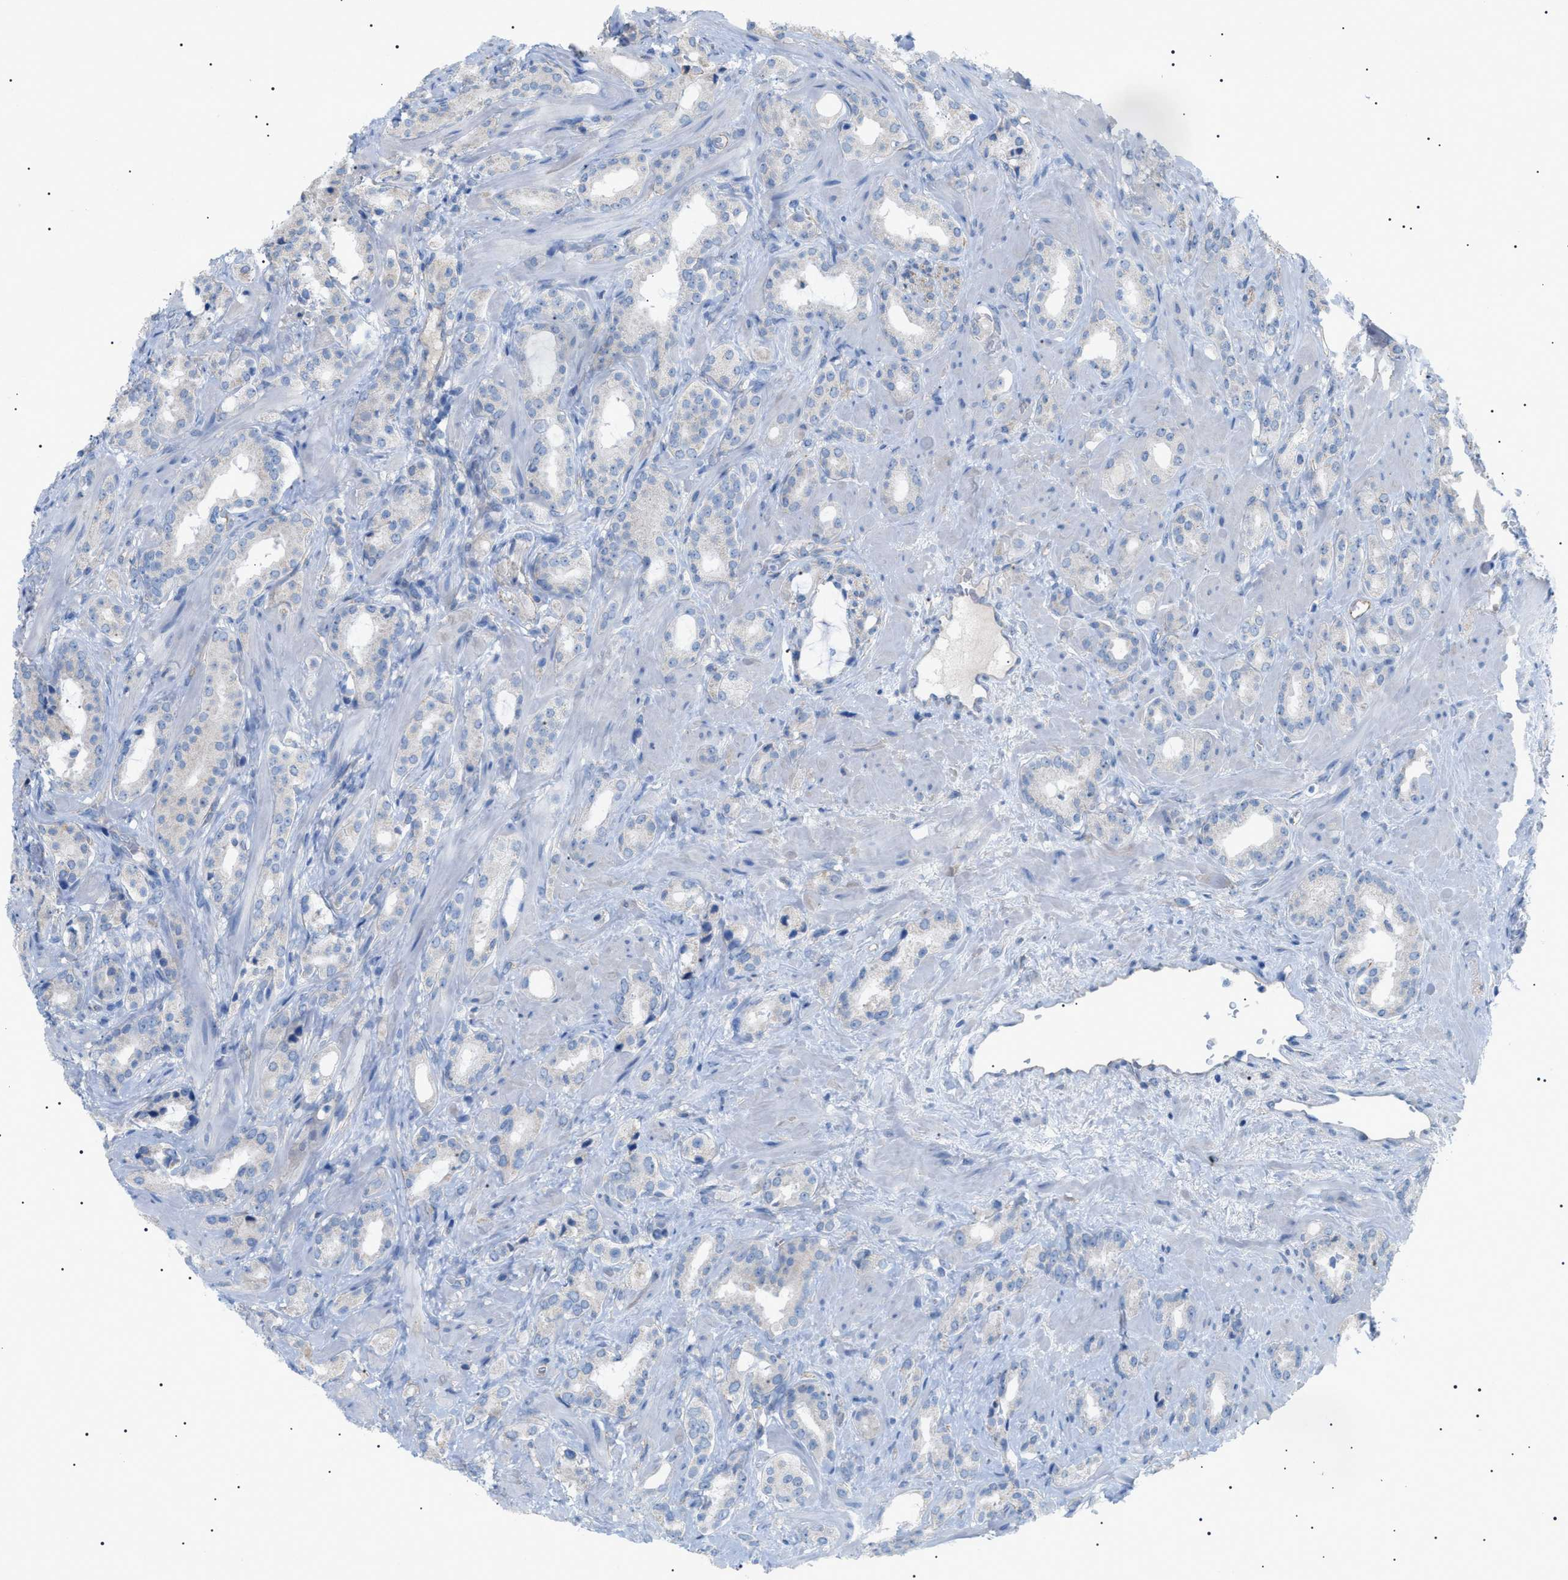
{"staining": {"intensity": "weak", "quantity": "<25%", "location": "cytoplasmic/membranous"}, "tissue": "prostate cancer", "cell_type": "Tumor cells", "image_type": "cancer", "snomed": [{"axis": "morphology", "description": "Adenocarcinoma, High grade"}, {"axis": "topography", "description": "Prostate"}], "caption": "DAB (3,3'-diaminobenzidine) immunohistochemical staining of prostate cancer (high-grade adenocarcinoma) displays no significant expression in tumor cells.", "gene": "ADAMTS1", "patient": {"sex": "male", "age": 64}}